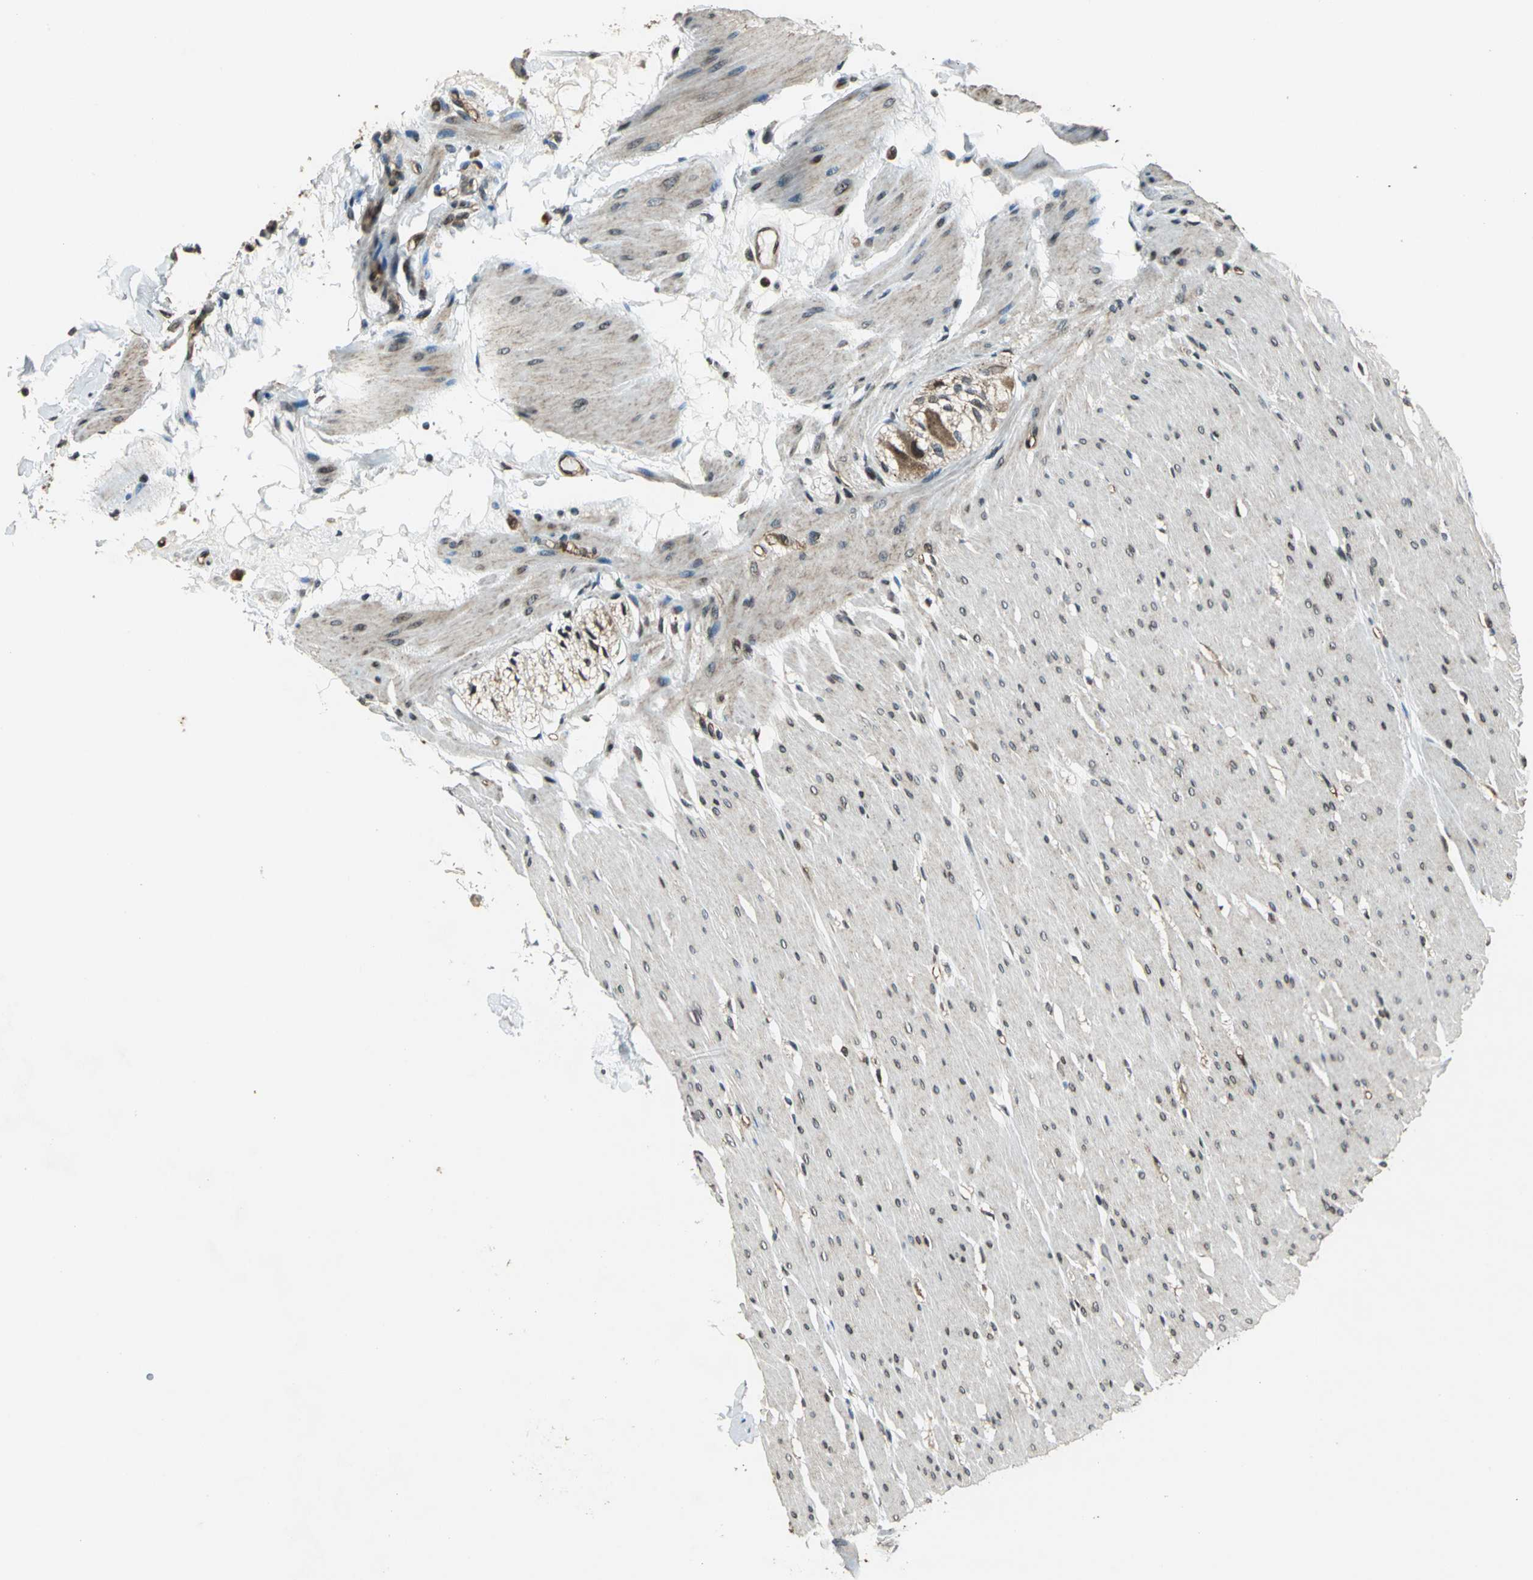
{"staining": {"intensity": "weak", "quantity": "<25%", "location": "nuclear"}, "tissue": "smooth muscle", "cell_type": "Smooth muscle cells", "image_type": "normal", "snomed": [{"axis": "morphology", "description": "Normal tissue, NOS"}, {"axis": "topography", "description": "Smooth muscle"}, {"axis": "topography", "description": "Colon"}], "caption": "This is an immunohistochemistry histopathology image of benign human smooth muscle. There is no expression in smooth muscle cells.", "gene": "BRIP1", "patient": {"sex": "male", "age": 67}}